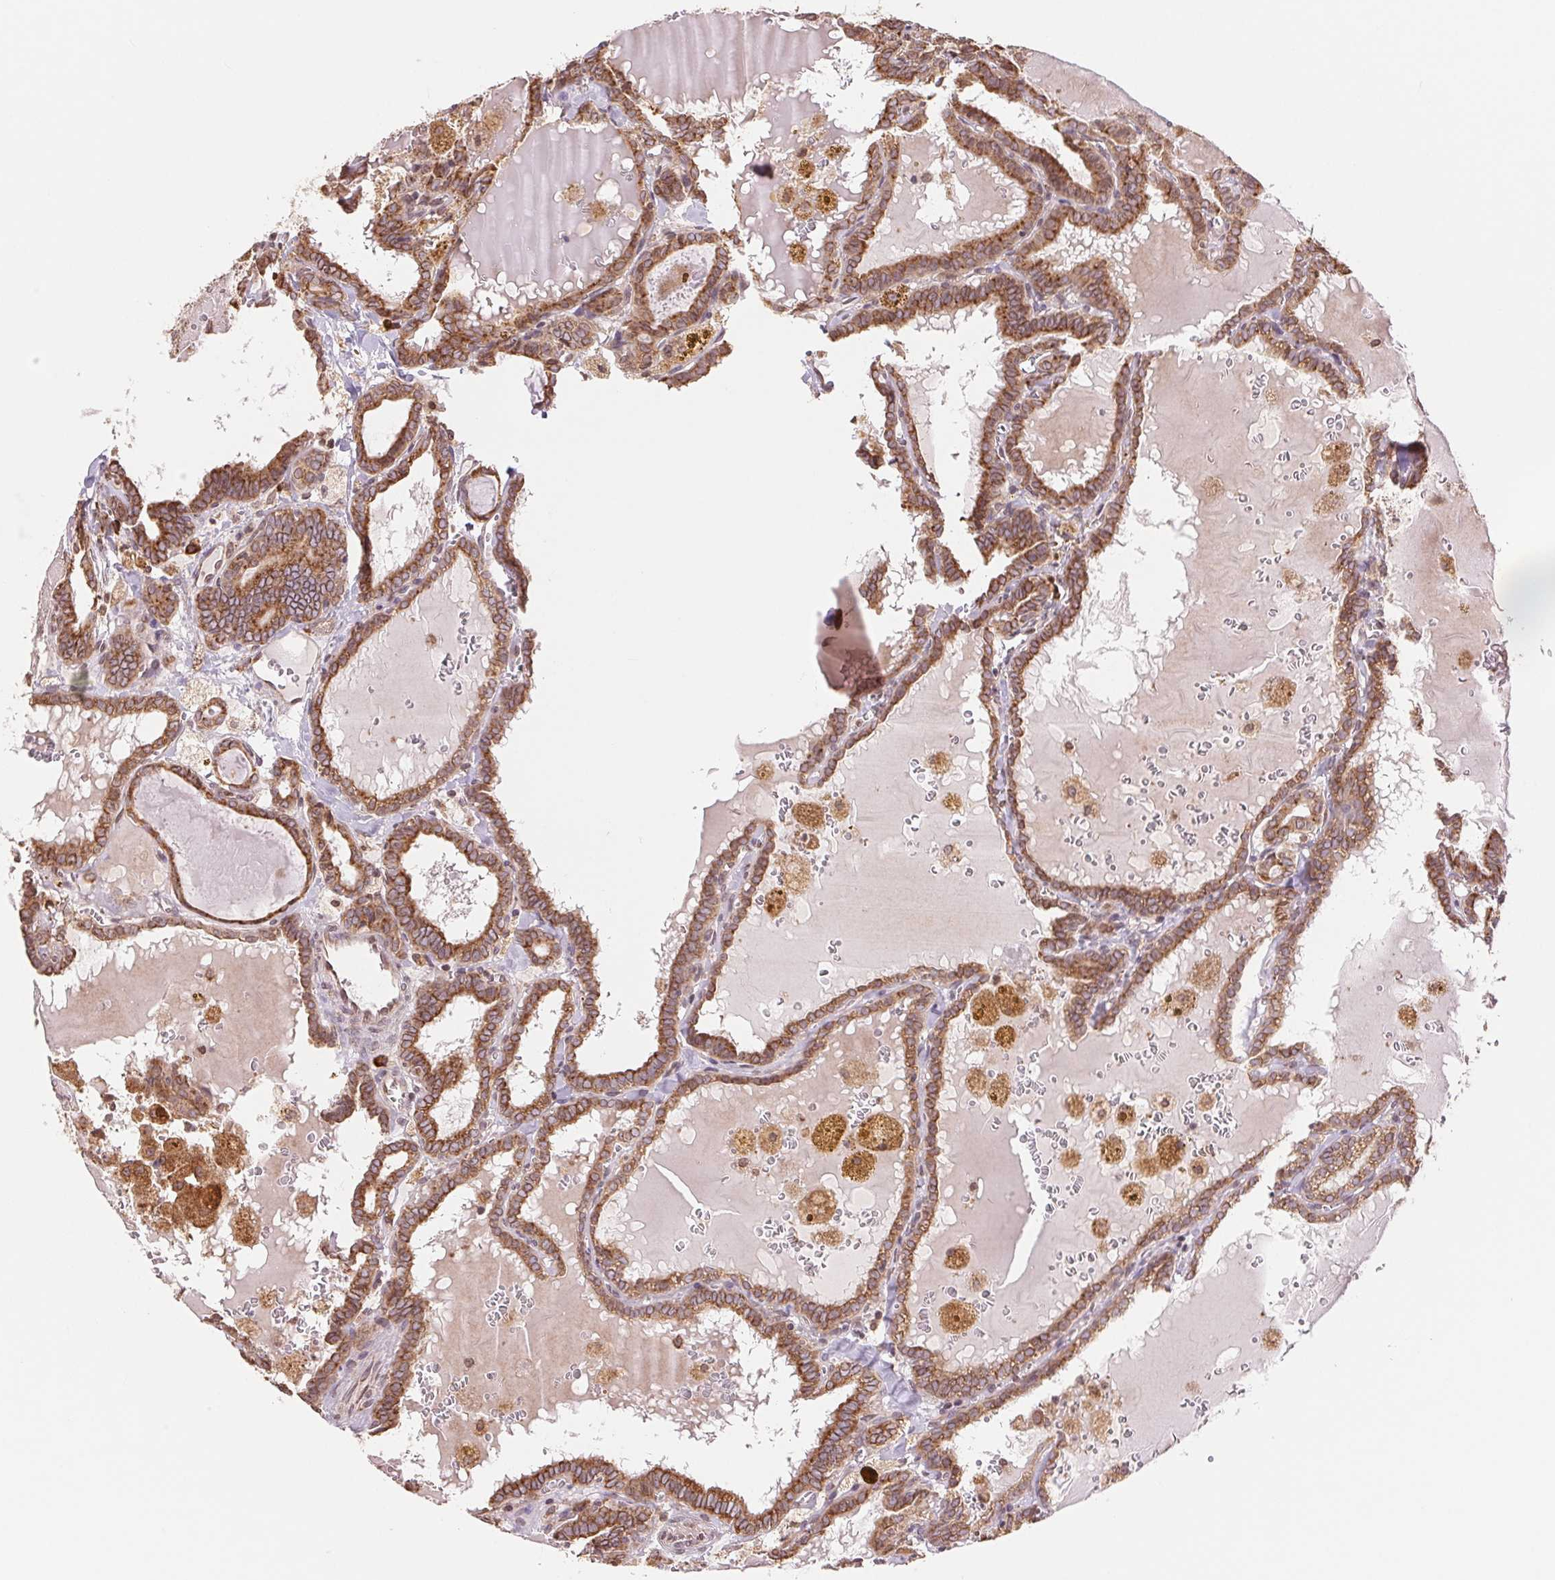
{"staining": {"intensity": "moderate", "quantity": ">75%", "location": "cytoplasmic/membranous"}, "tissue": "thyroid cancer", "cell_type": "Tumor cells", "image_type": "cancer", "snomed": [{"axis": "morphology", "description": "Papillary adenocarcinoma, NOS"}, {"axis": "topography", "description": "Thyroid gland"}], "caption": "A medium amount of moderate cytoplasmic/membranous expression is seen in about >75% of tumor cells in thyroid cancer (papillary adenocarcinoma) tissue.", "gene": "RPN1", "patient": {"sex": "female", "age": 39}}